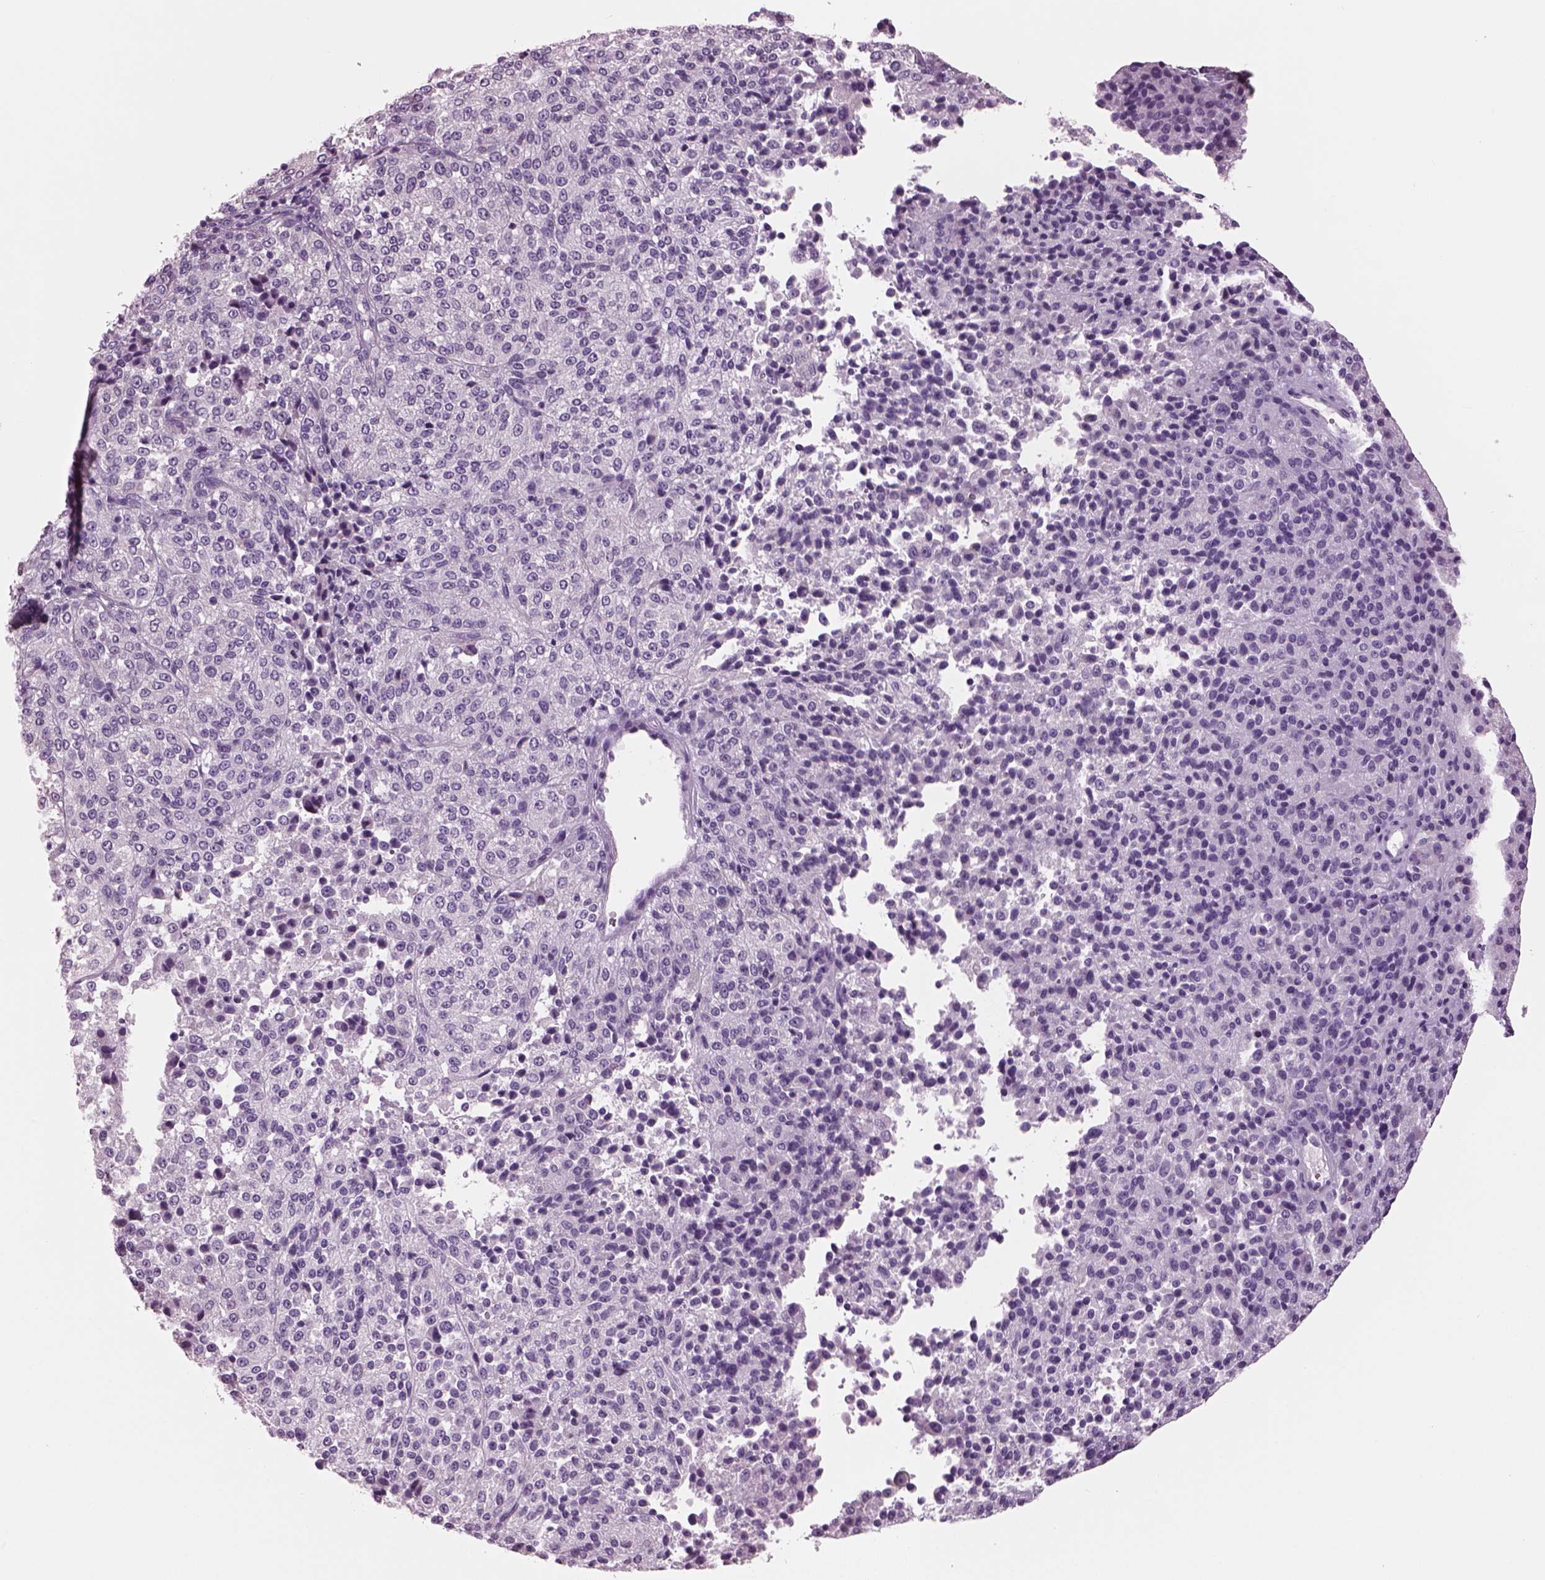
{"staining": {"intensity": "negative", "quantity": "none", "location": "none"}, "tissue": "melanoma", "cell_type": "Tumor cells", "image_type": "cancer", "snomed": [{"axis": "morphology", "description": "Malignant melanoma, Metastatic site"}, {"axis": "topography", "description": "Brain"}], "caption": "A photomicrograph of human melanoma is negative for staining in tumor cells.", "gene": "ADGRG5", "patient": {"sex": "female", "age": 56}}